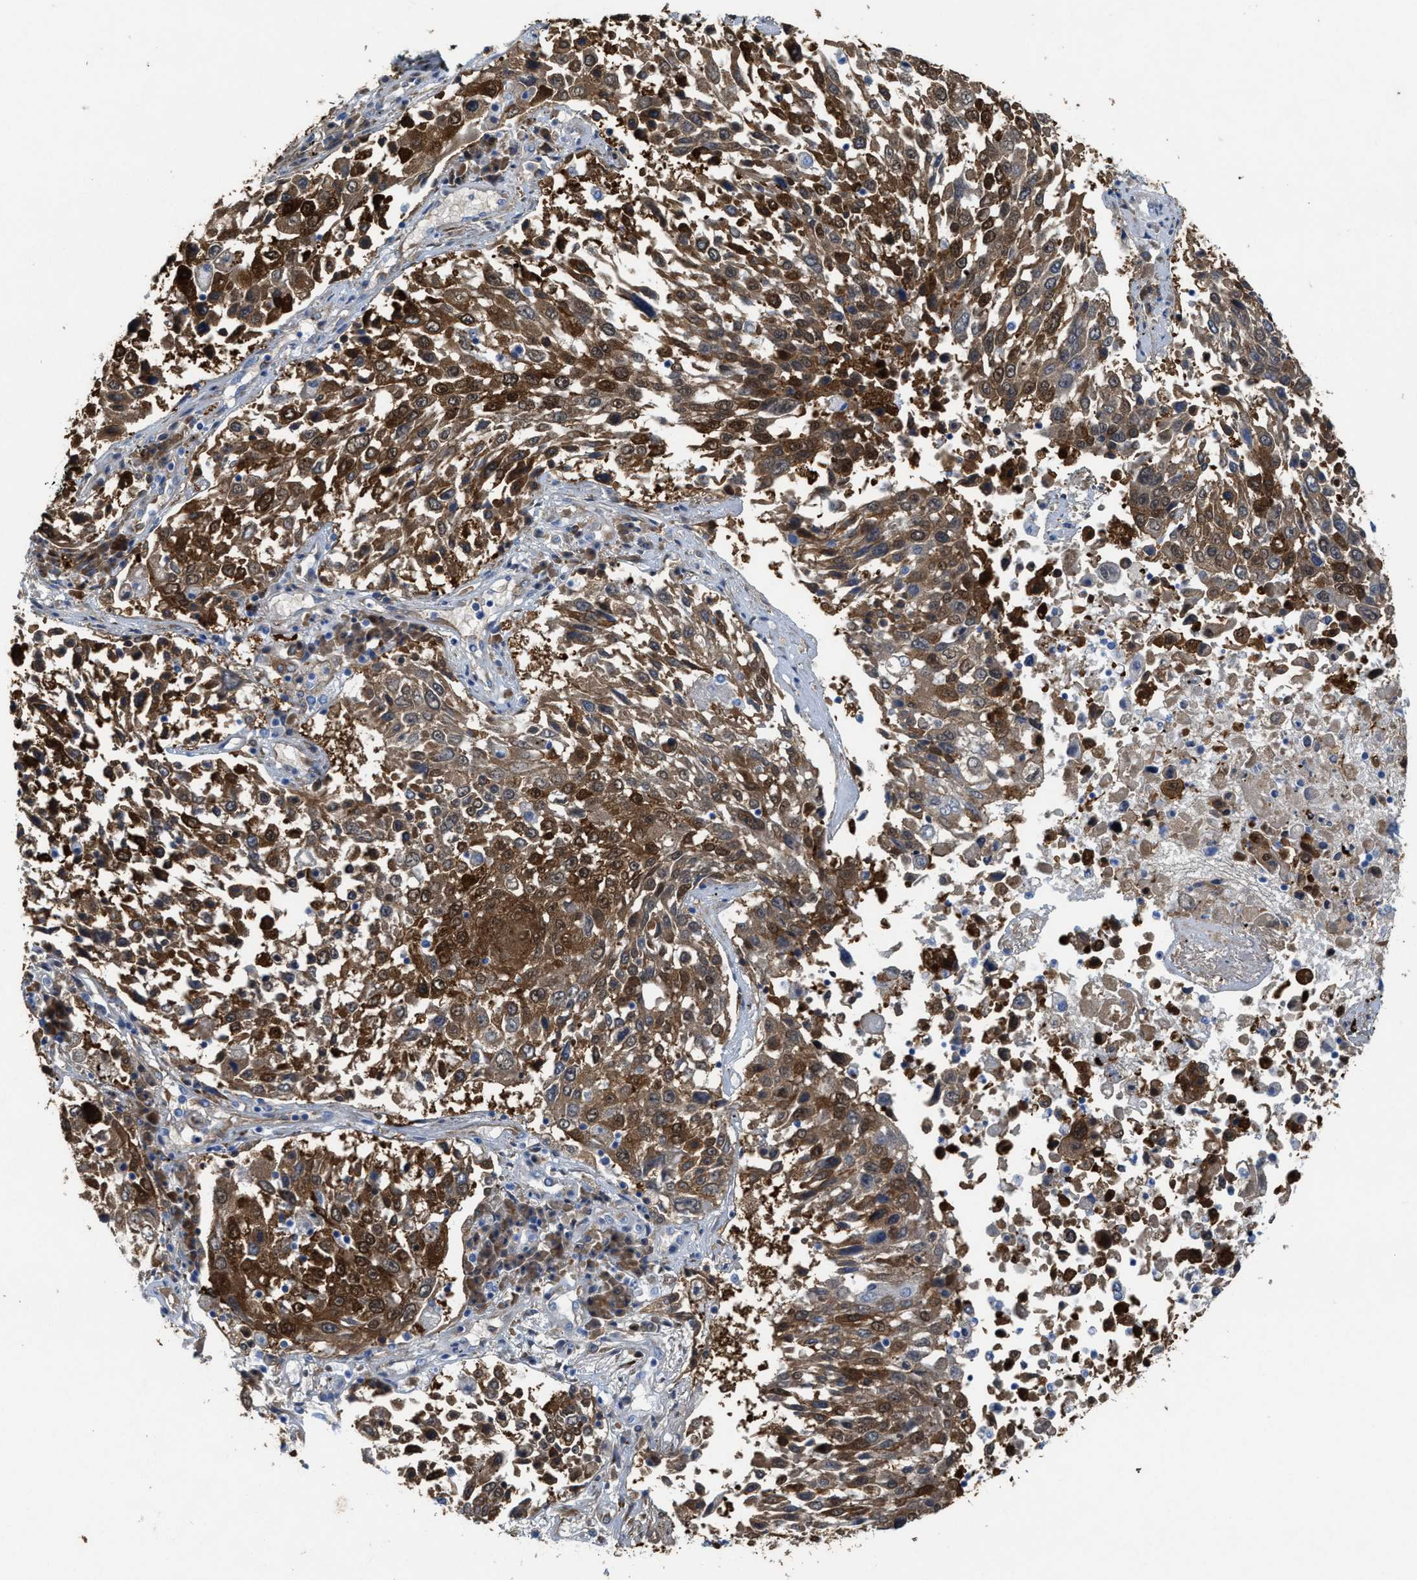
{"staining": {"intensity": "strong", "quantity": ">75%", "location": "cytoplasmic/membranous"}, "tissue": "lung cancer", "cell_type": "Tumor cells", "image_type": "cancer", "snomed": [{"axis": "morphology", "description": "Squamous cell carcinoma, NOS"}, {"axis": "topography", "description": "Lung"}], "caption": "About >75% of tumor cells in human lung cancer (squamous cell carcinoma) display strong cytoplasmic/membranous protein expression as visualized by brown immunohistochemical staining.", "gene": "ASS1", "patient": {"sex": "male", "age": 65}}